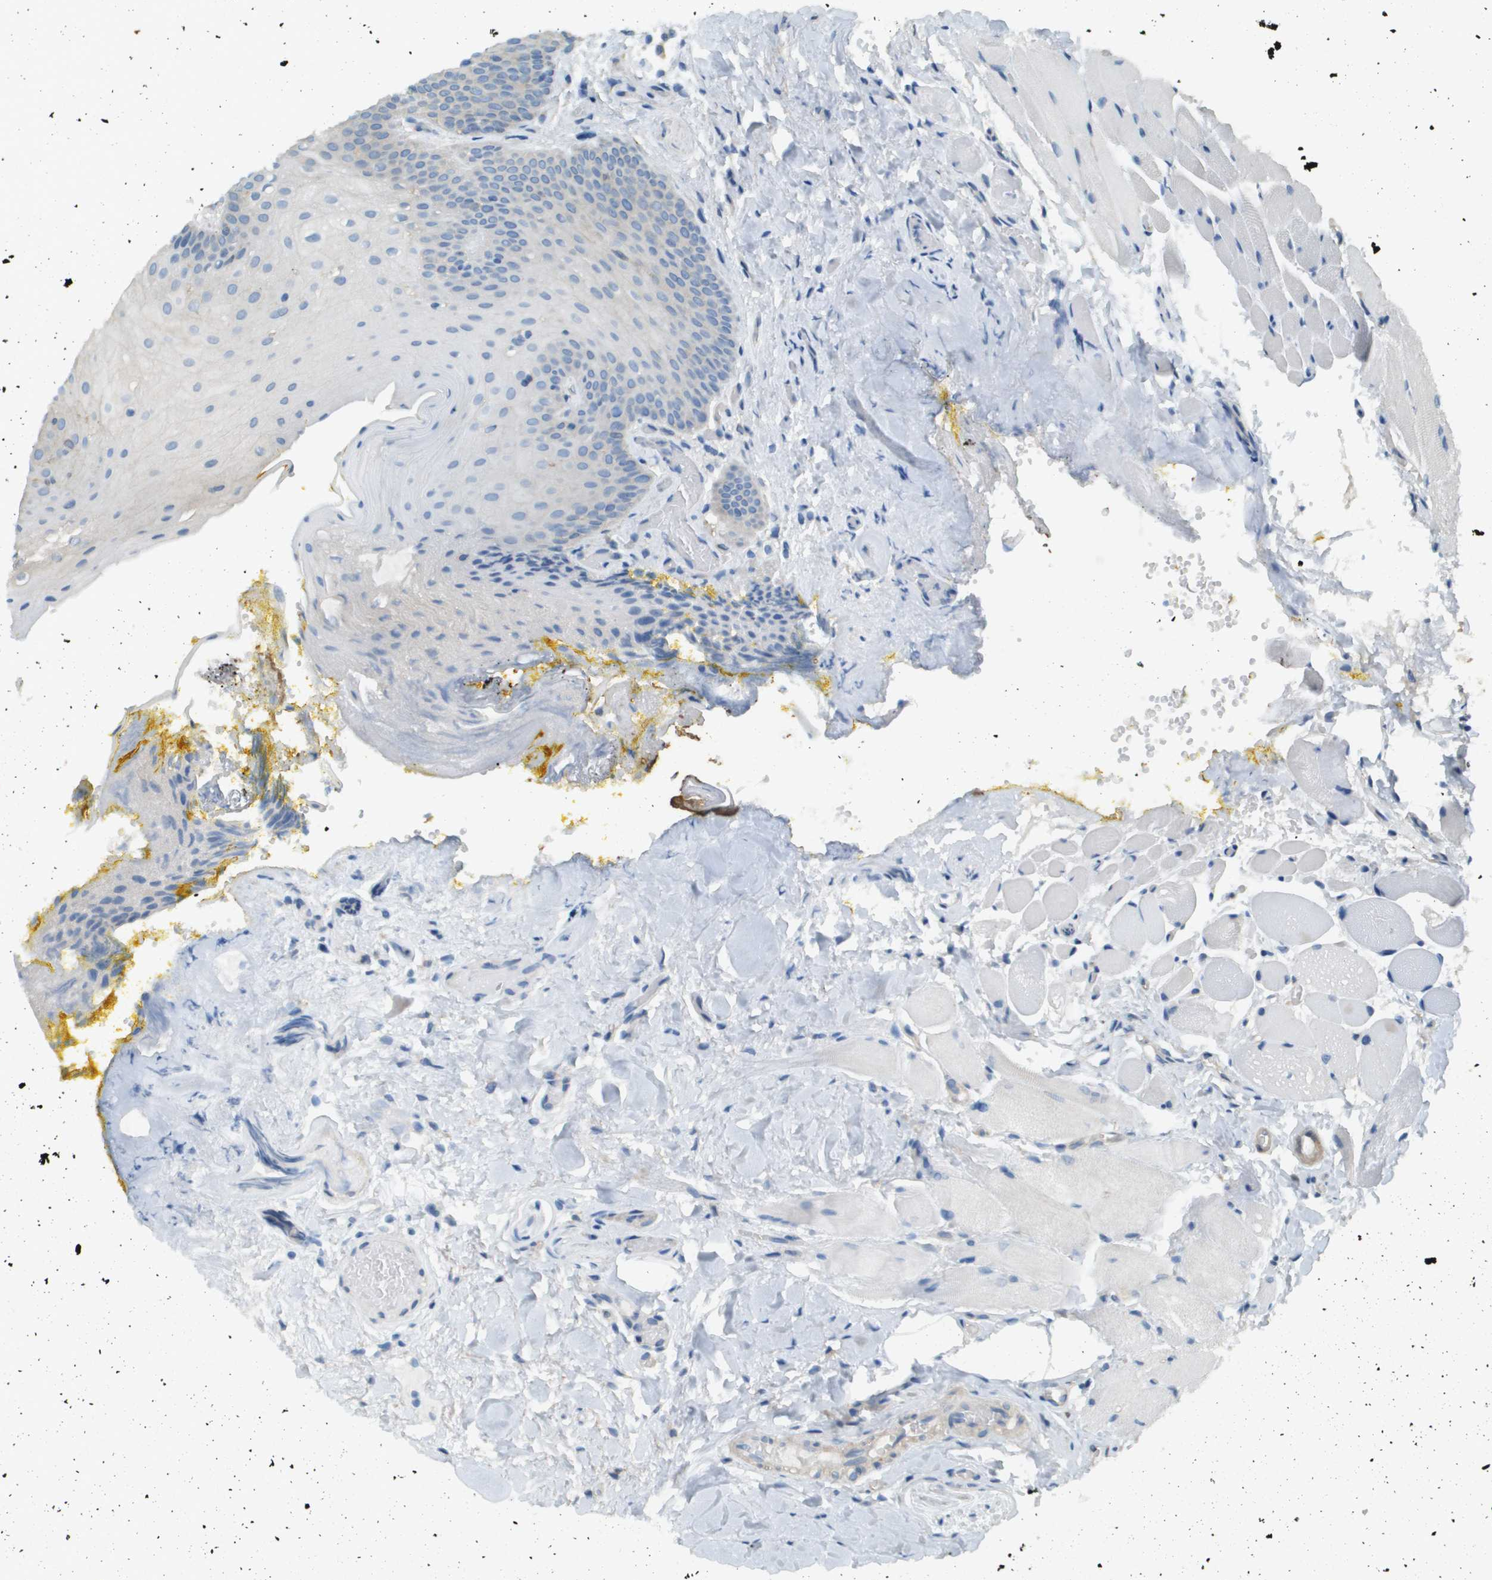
{"staining": {"intensity": "weak", "quantity": "<25%", "location": "cytoplasmic/membranous"}, "tissue": "oral mucosa", "cell_type": "Squamous epithelial cells", "image_type": "normal", "snomed": [{"axis": "morphology", "description": "Normal tissue, NOS"}, {"axis": "topography", "description": "Oral tissue"}], "caption": "The image shows no significant positivity in squamous epithelial cells of oral mucosa. (DAB (3,3'-diaminobenzidine) IHC visualized using brightfield microscopy, high magnification).", "gene": "CORO1B", "patient": {"sex": "male", "age": 54}}